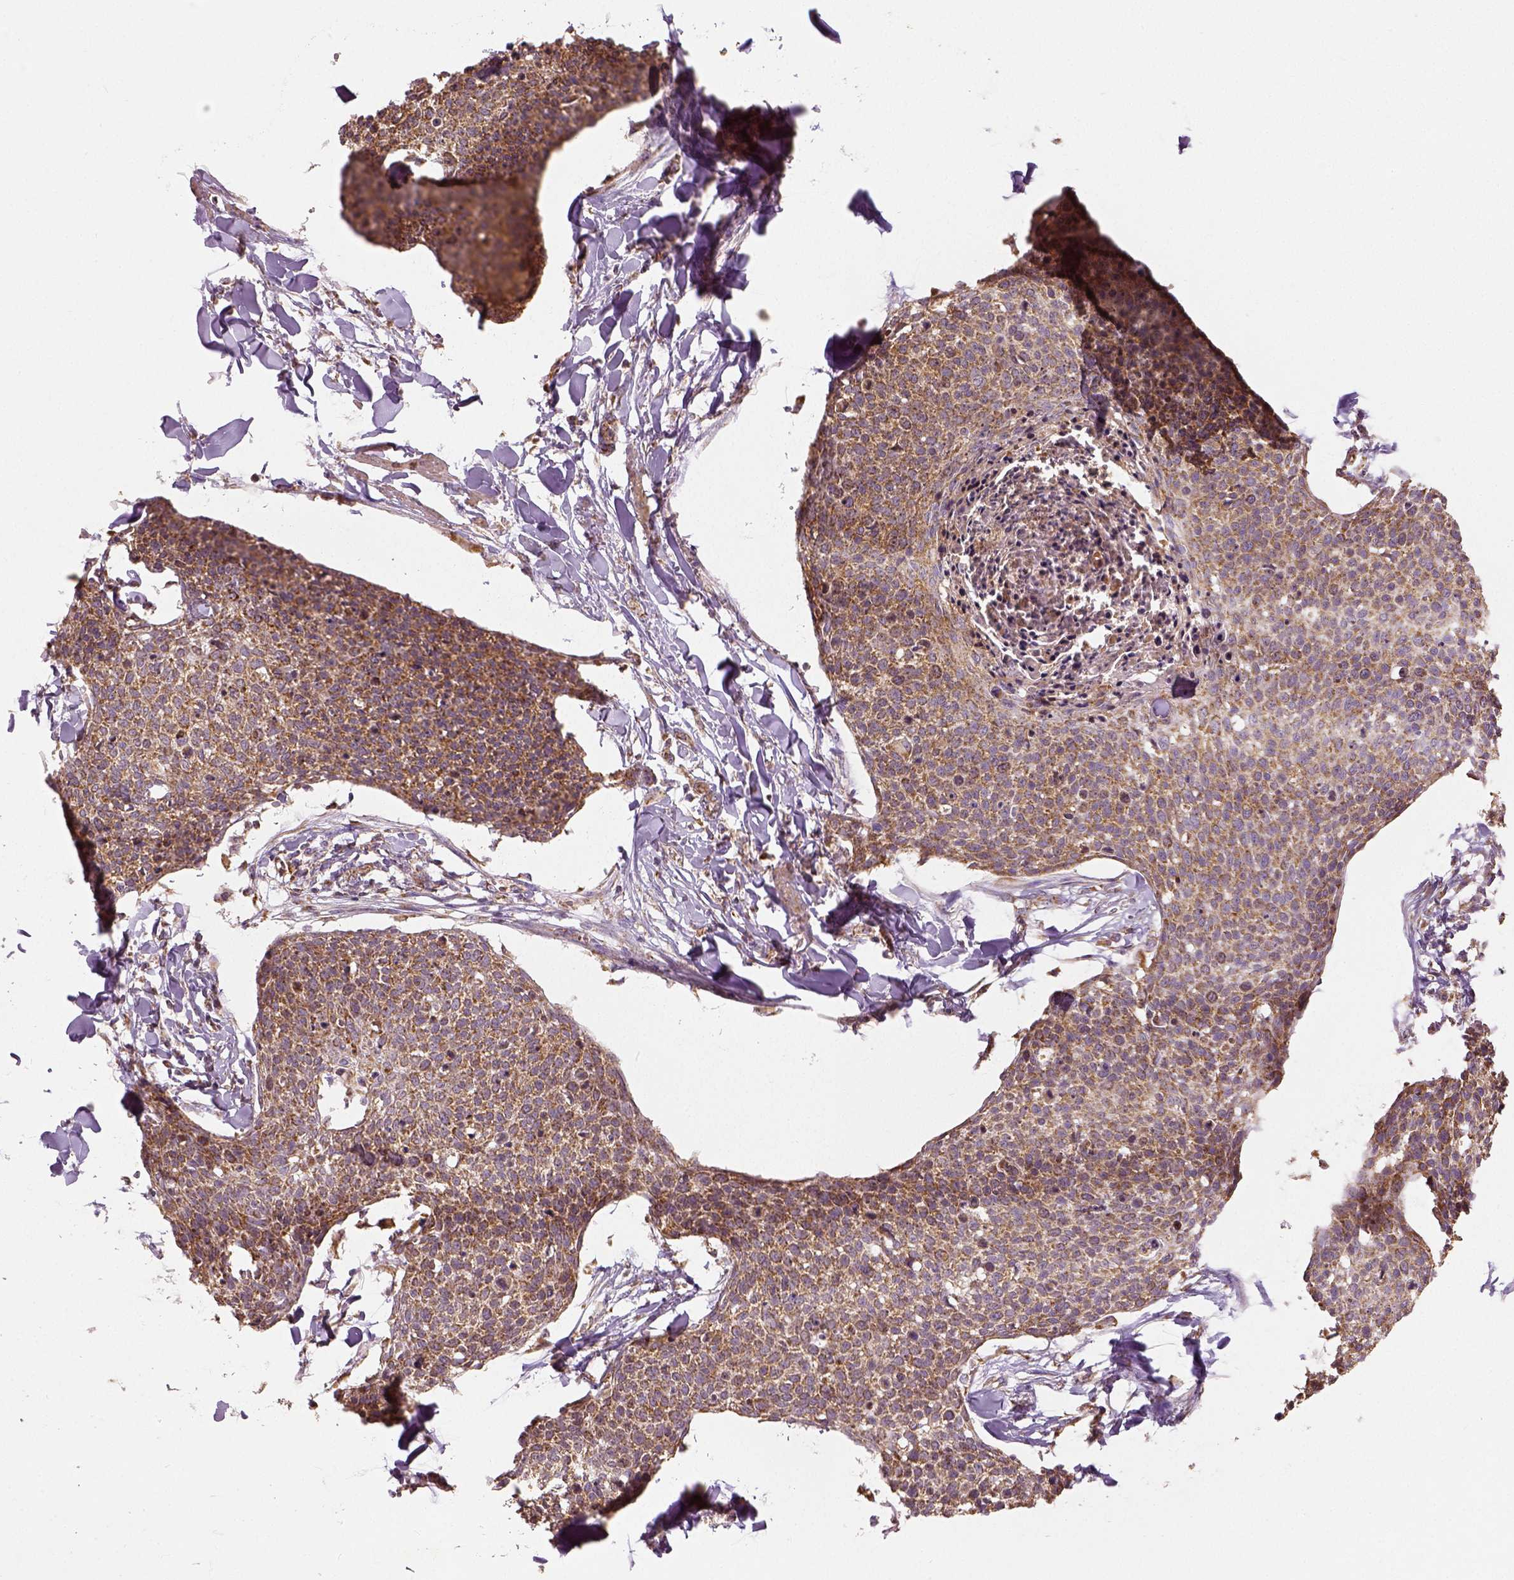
{"staining": {"intensity": "moderate", "quantity": ">75%", "location": "cytoplasmic/membranous"}, "tissue": "skin cancer", "cell_type": "Tumor cells", "image_type": "cancer", "snomed": [{"axis": "morphology", "description": "Squamous cell carcinoma, NOS"}, {"axis": "topography", "description": "Skin"}, {"axis": "topography", "description": "Vulva"}], "caption": "A high-resolution histopathology image shows immunohistochemistry staining of squamous cell carcinoma (skin), which displays moderate cytoplasmic/membranous expression in approximately >75% of tumor cells. (Stains: DAB (3,3'-diaminobenzidine) in brown, nuclei in blue, Microscopy: brightfield microscopy at high magnification).", "gene": "PGAM5", "patient": {"sex": "female", "age": 75}}